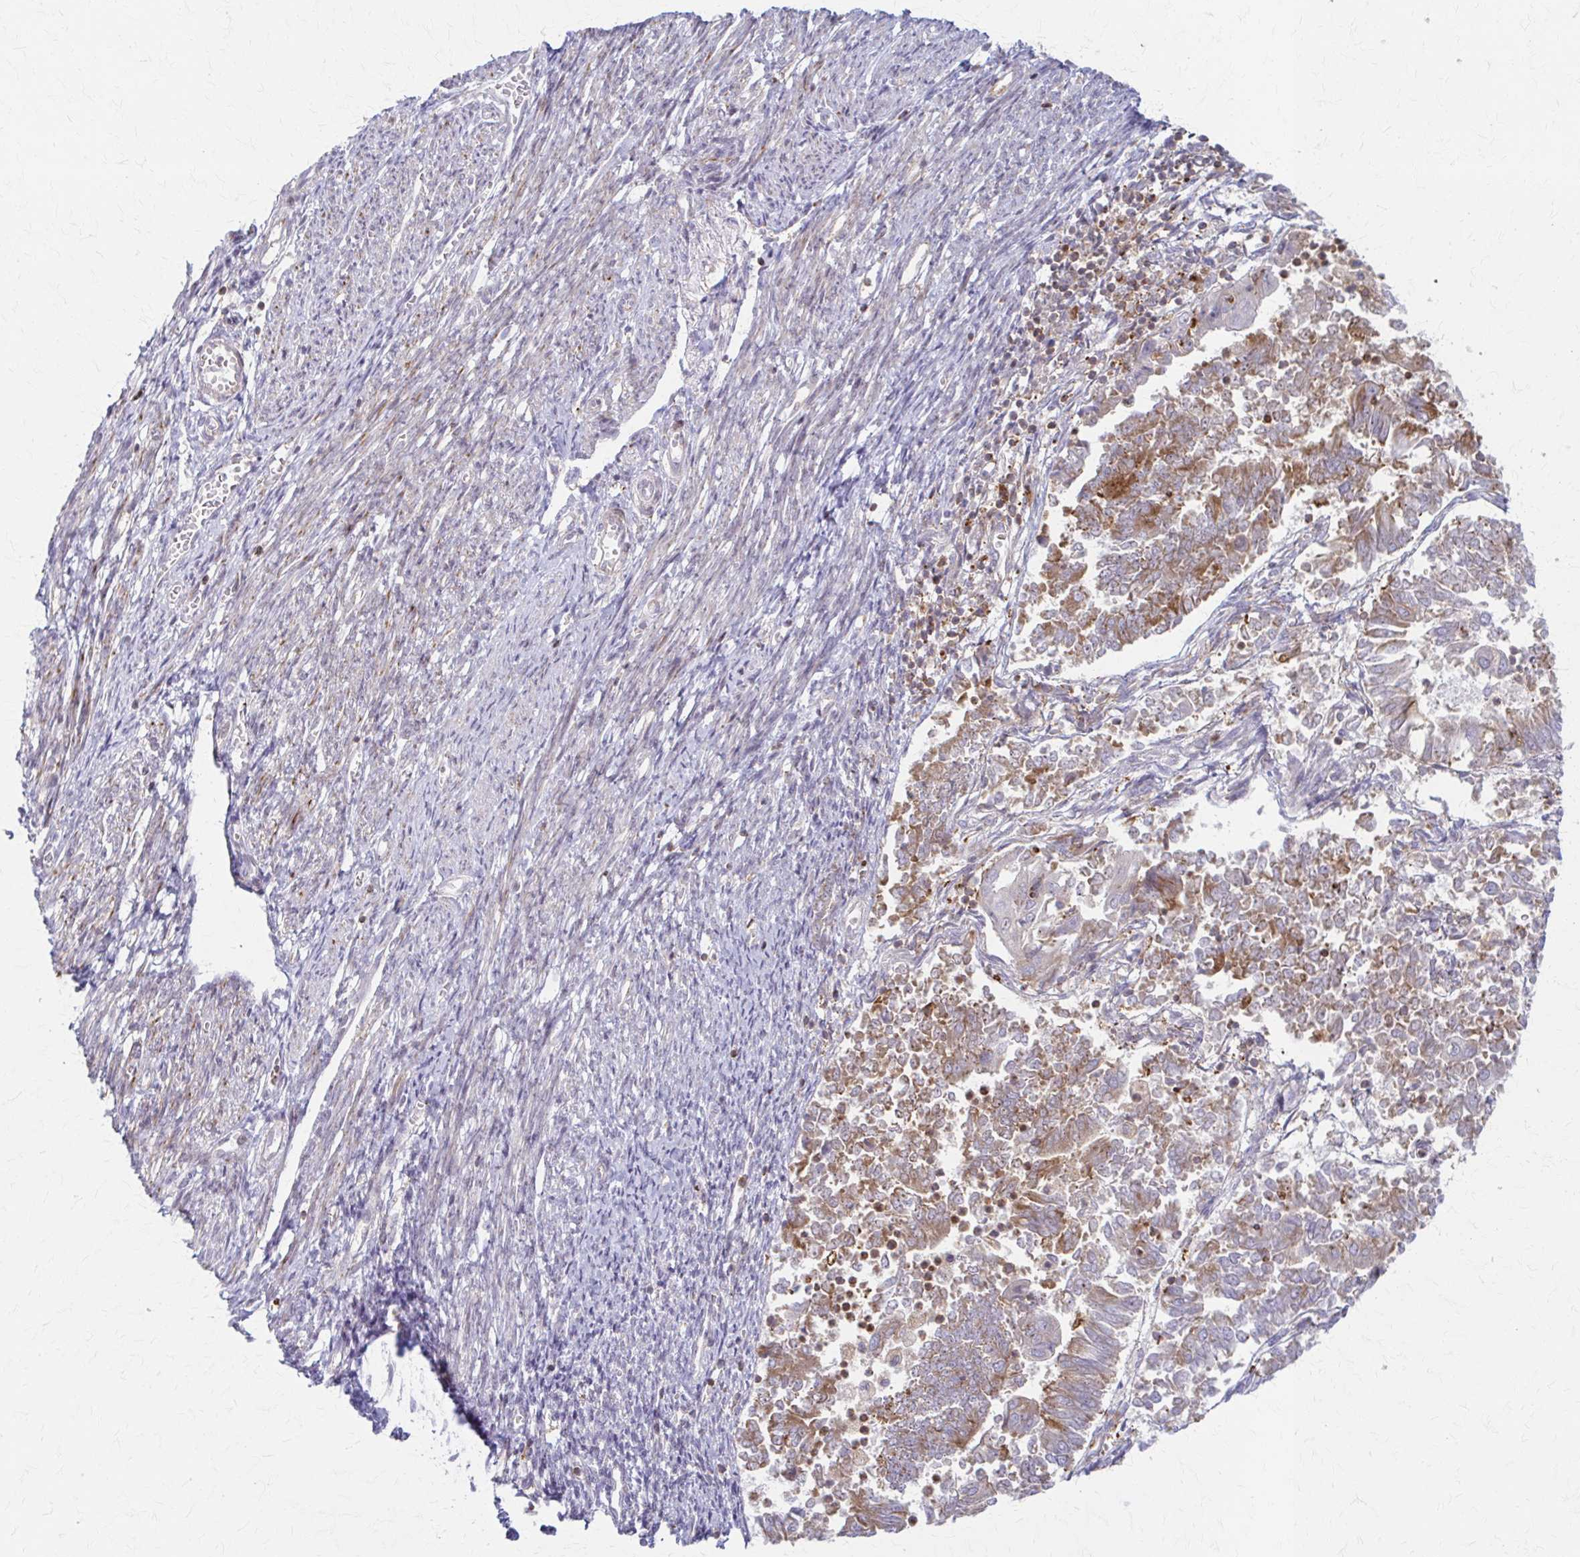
{"staining": {"intensity": "weak", "quantity": ">75%", "location": "cytoplasmic/membranous"}, "tissue": "endometrial cancer", "cell_type": "Tumor cells", "image_type": "cancer", "snomed": [{"axis": "morphology", "description": "Adenocarcinoma, NOS"}, {"axis": "topography", "description": "Endometrium"}], "caption": "Endometrial cancer stained with a protein marker demonstrates weak staining in tumor cells.", "gene": "ARHGAP35", "patient": {"sex": "female", "age": 65}}